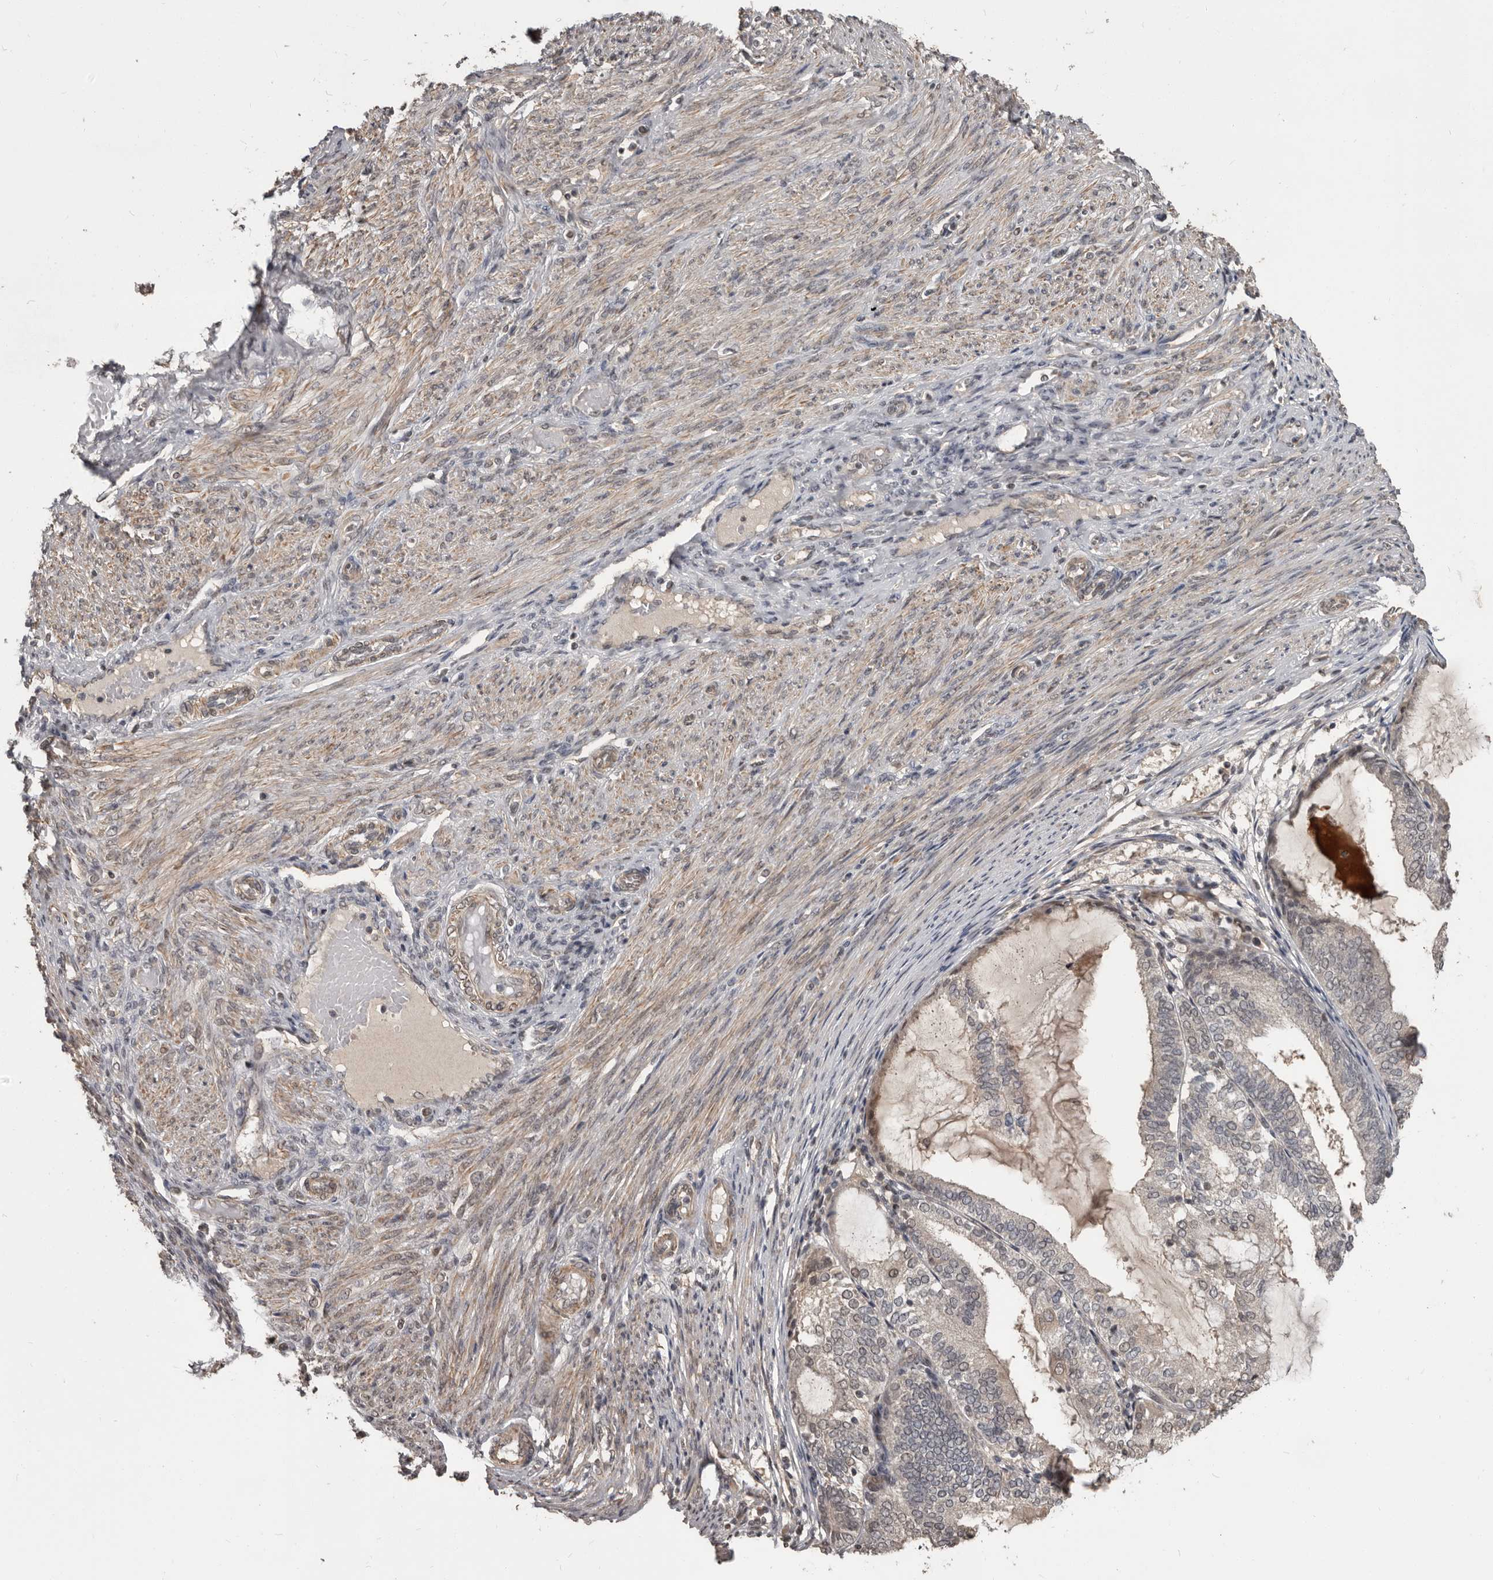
{"staining": {"intensity": "weak", "quantity": "25%-75%", "location": "cytoplasmic/membranous"}, "tissue": "endometrial cancer", "cell_type": "Tumor cells", "image_type": "cancer", "snomed": [{"axis": "morphology", "description": "Adenocarcinoma, NOS"}, {"axis": "topography", "description": "Endometrium"}], "caption": "A high-resolution histopathology image shows immunohistochemistry (IHC) staining of endometrial cancer, which reveals weak cytoplasmic/membranous positivity in about 25%-75% of tumor cells. Using DAB (brown) and hematoxylin (blue) stains, captured at high magnification using brightfield microscopy.", "gene": "ZFP14", "patient": {"sex": "female", "age": 81}}